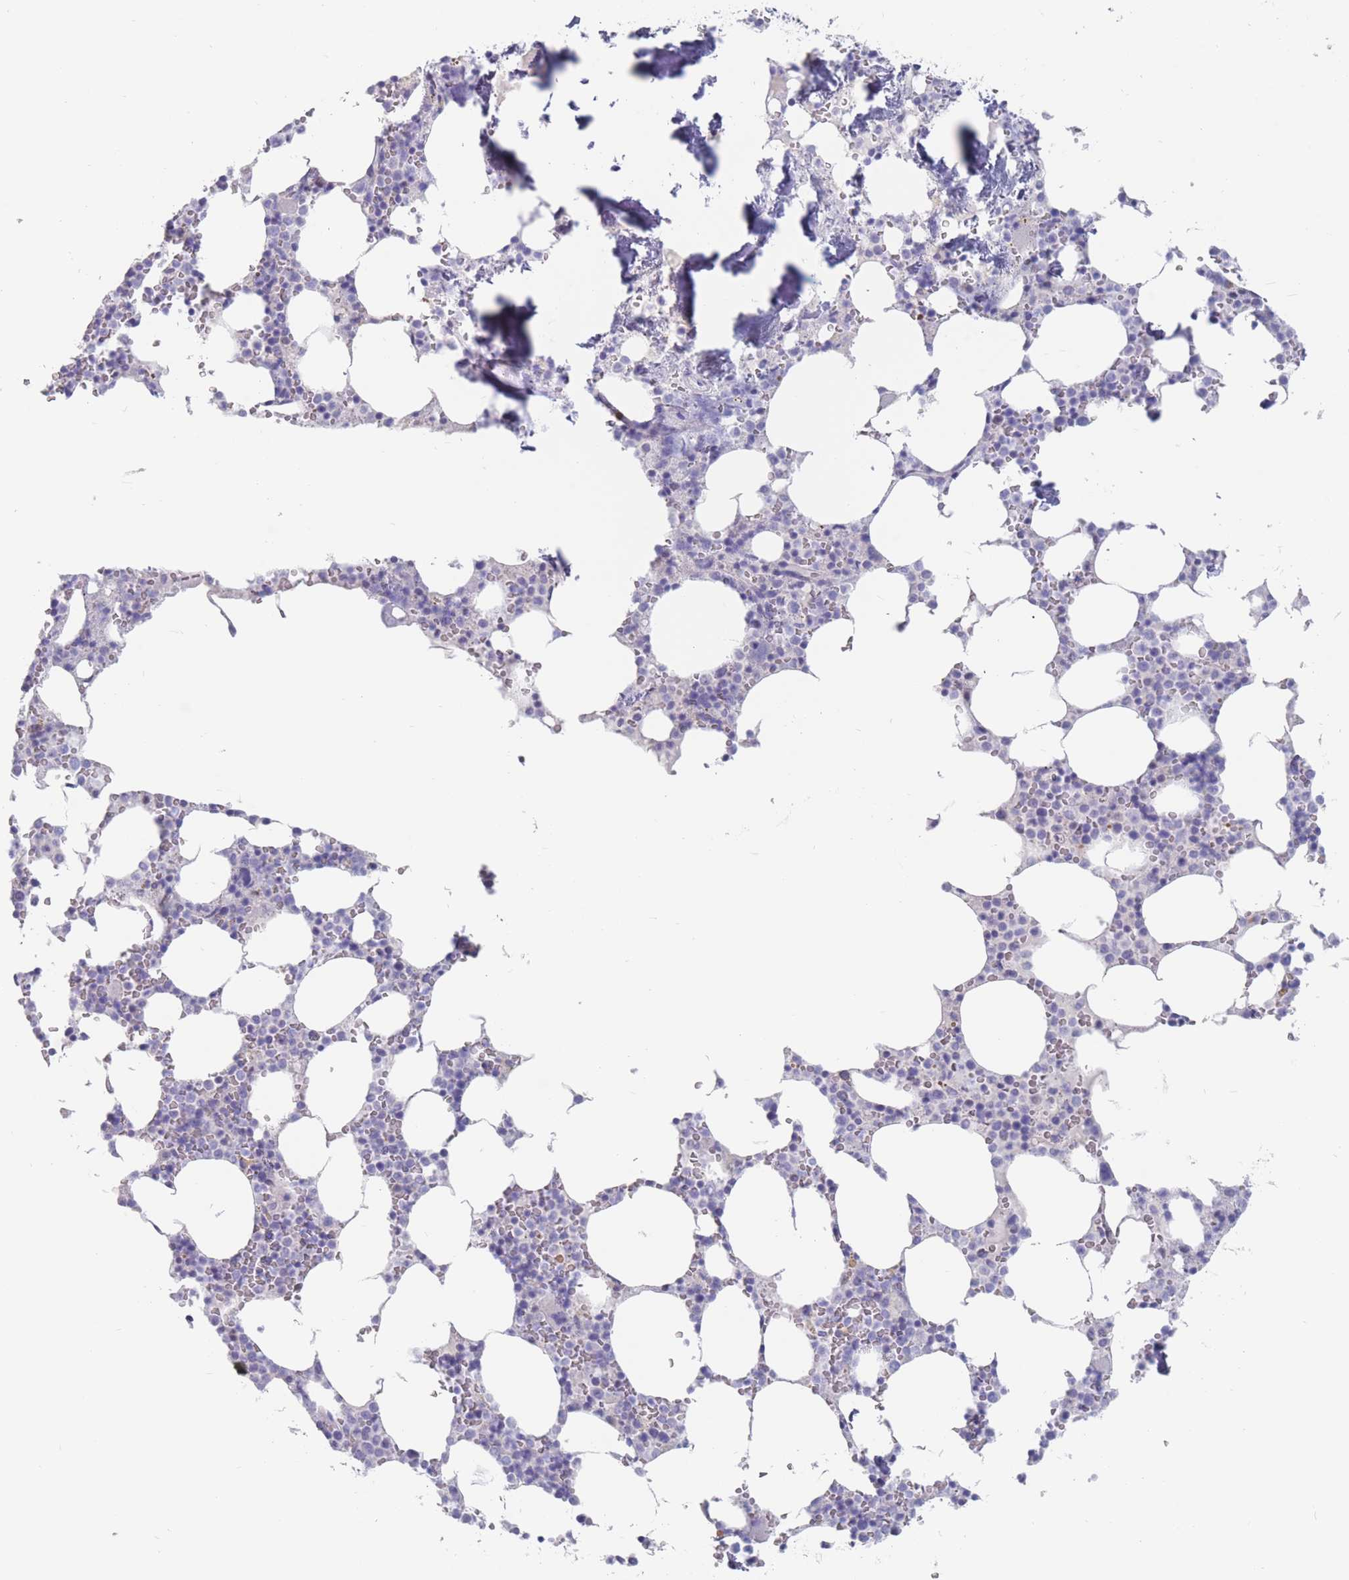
{"staining": {"intensity": "negative", "quantity": "none", "location": "none"}, "tissue": "bone marrow", "cell_type": "Hematopoietic cells", "image_type": "normal", "snomed": [{"axis": "morphology", "description": "Normal tissue, NOS"}, {"axis": "topography", "description": "Bone marrow"}], "caption": "Immunohistochemical staining of benign bone marrow demonstrates no significant staining in hematopoietic cells. (Brightfield microscopy of DAB (3,3'-diaminobenzidine) immunohistochemistry (IHC) at high magnification).", "gene": "CYP51A1", "patient": {"sex": "male", "age": 64}}